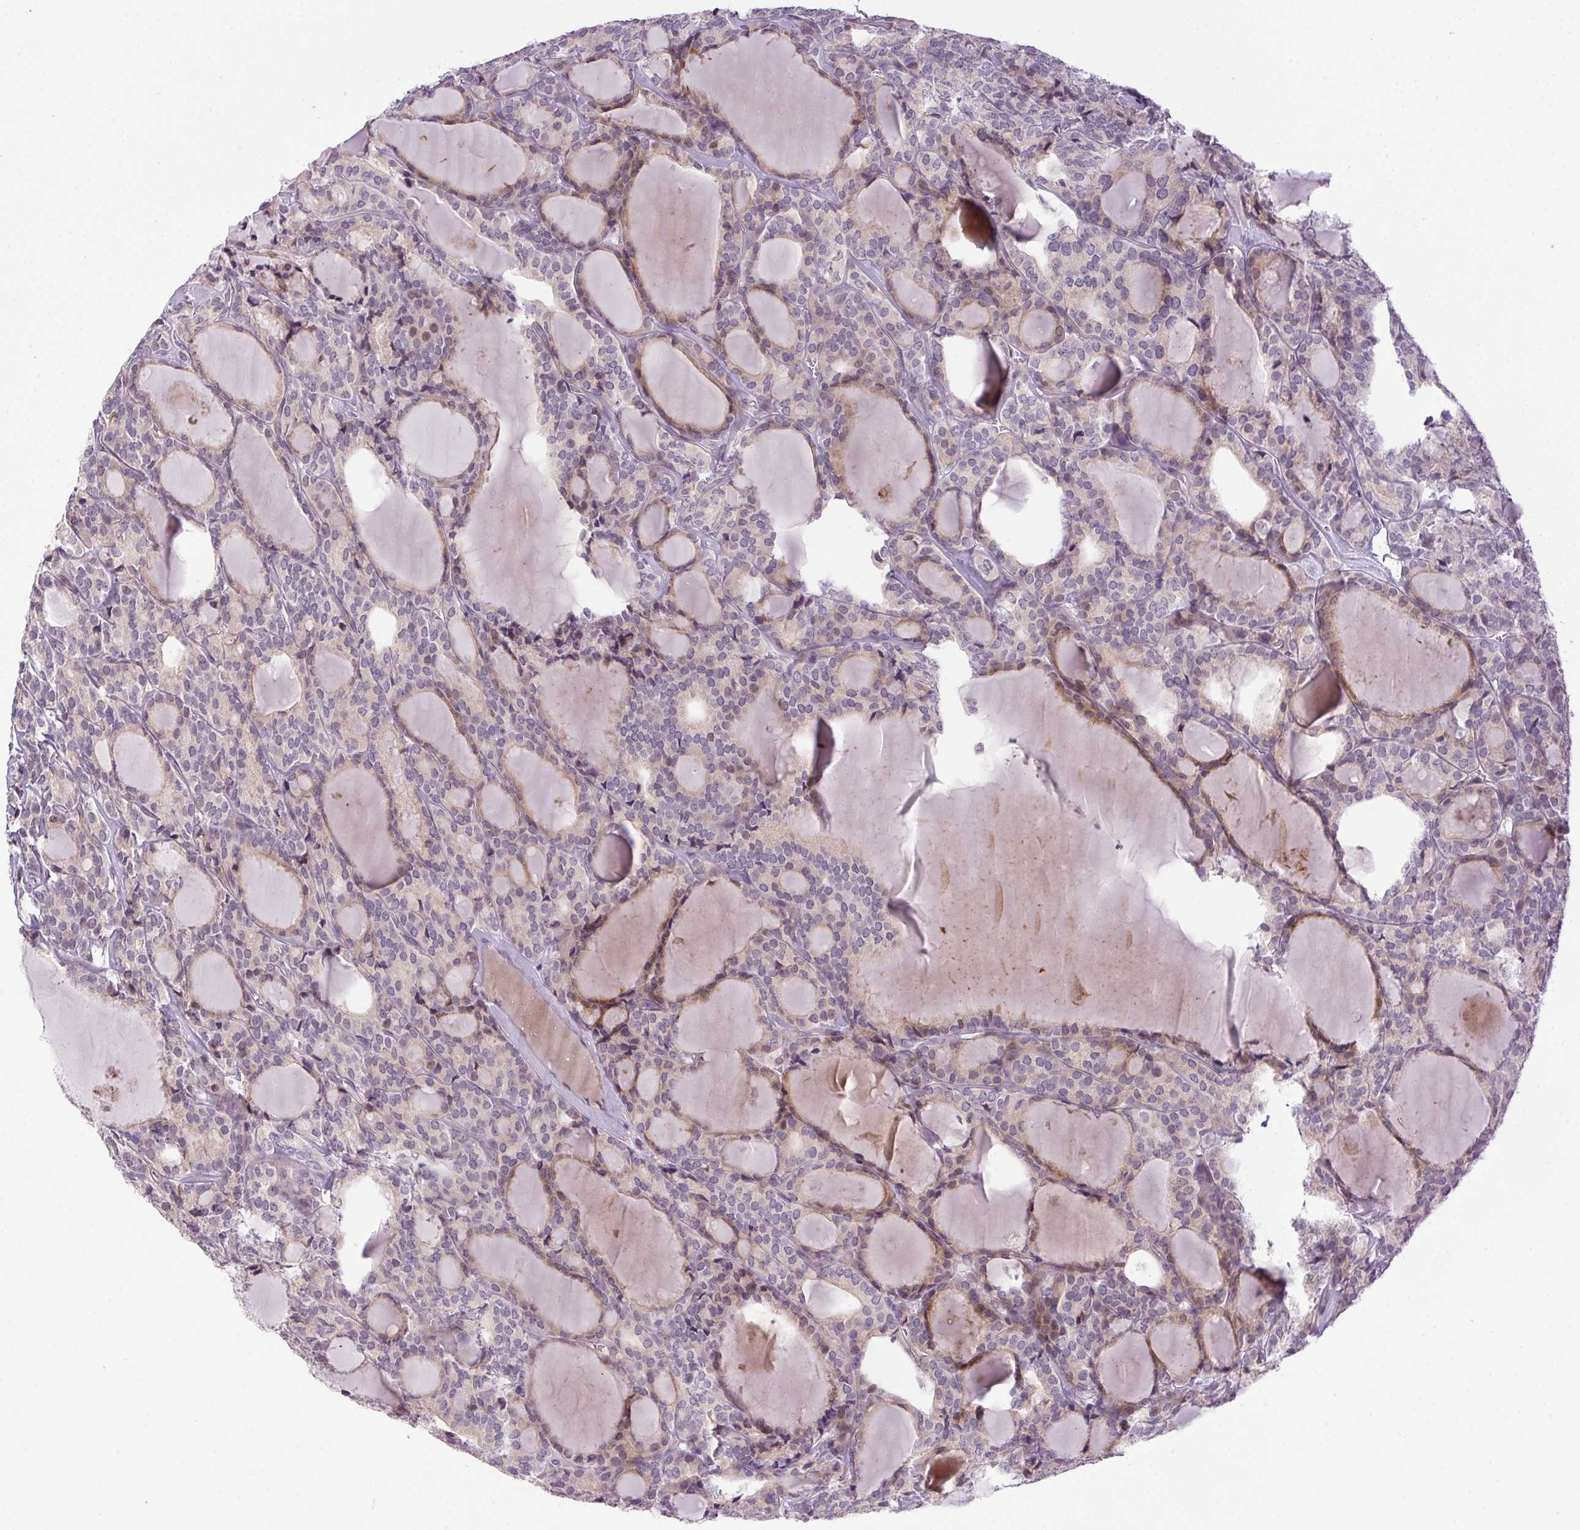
{"staining": {"intensity": "weak", "quantity": "<25%", "location": "cytoplasmic/membranous"}, "tissue": "thyroid cancer", "cell_type": "Tumor cells", "image_type": "cancer", "snomed": [{"axis": "morphology", "description": "Follicular adenoma carcinoma, NOS"}, {"axis": "topography", "description": "Thyroid gland"}], "caption": "Tumor cells are negative for brown protein staining in thyroid cancer (follicular adenoma carcinoma). (DAB IHC with hematoxylin counter stain).", "gene": "LRRTM1", "patient": {"sex": "male", "age": 74}}